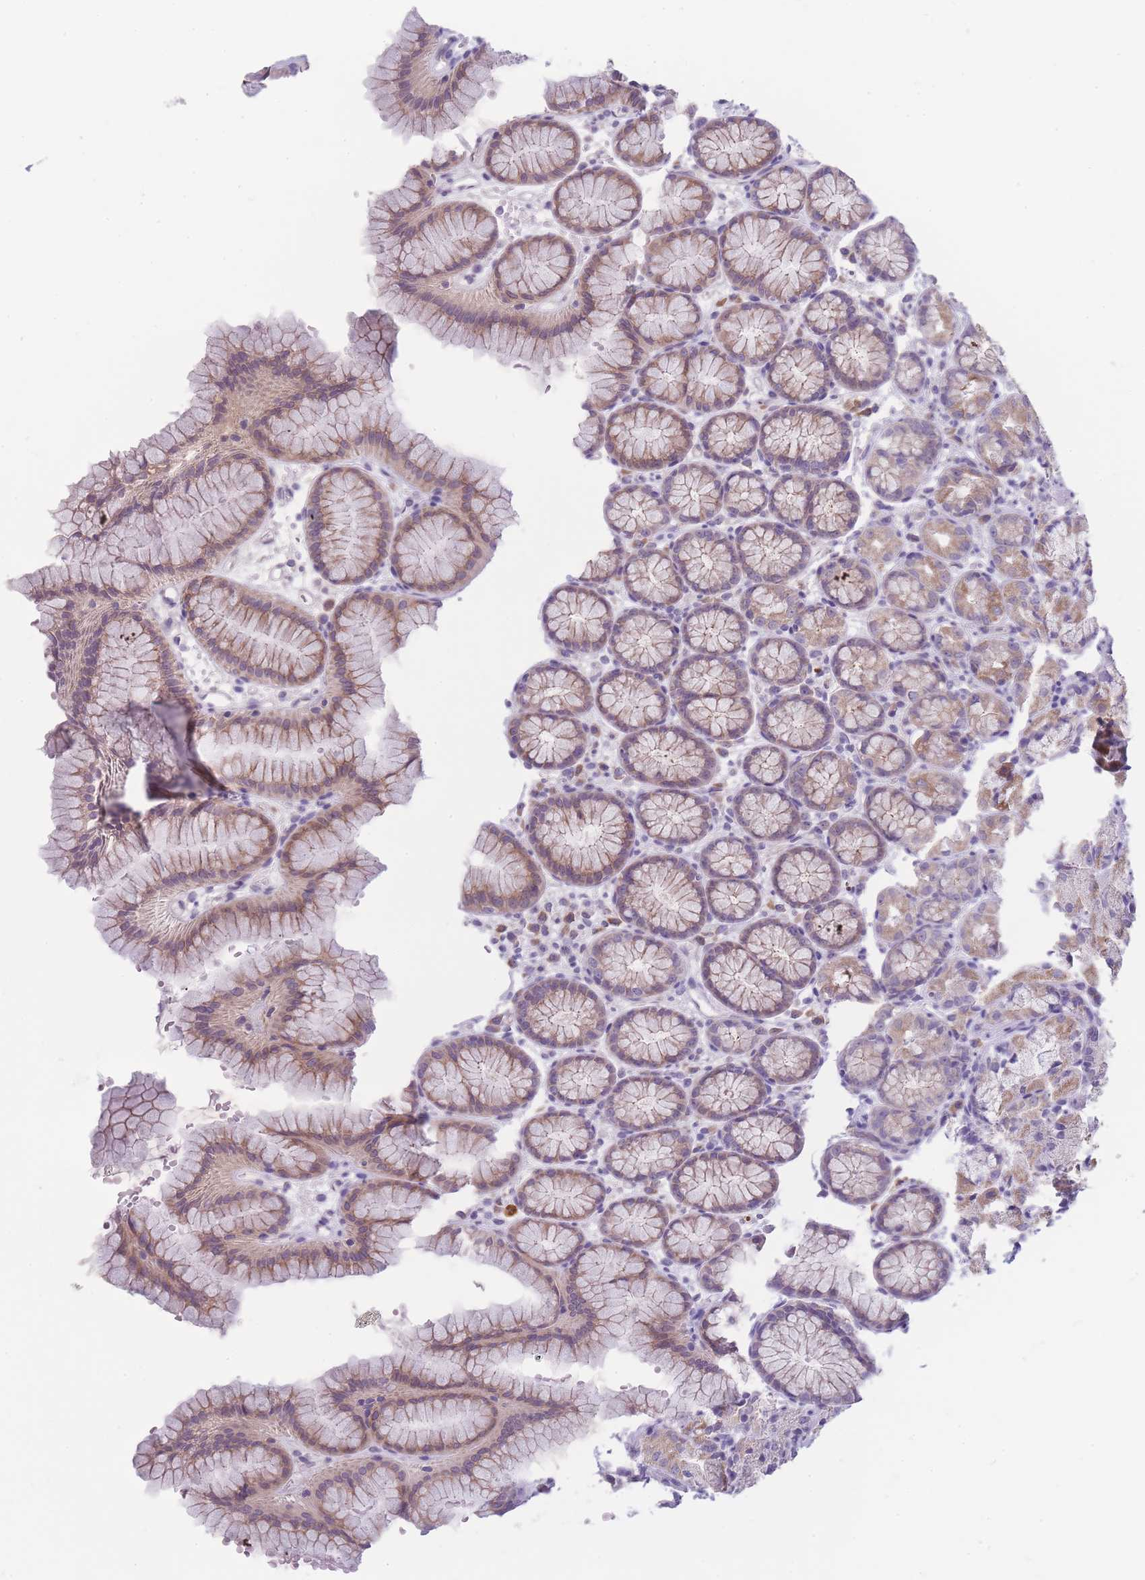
{"staining": {"intensity": "moderate", "quantity": "25%-75%", "location": "cytoplasmic/membranous"}, "tissue": "stomach", "cell_type": "Glandular cells", "image_type": "normal", "snomed": [{"axis": "morphology", "description": "Normal tissue, NOS"}, {"axis": "topography", "description": "Stomach, upper"}], "caption": "IHC (DAB (3,3'-diaminobenzidine)) staining of unremarkable human stomach displays moderate cytoplasmic/membranous protein staining in about 25%-75% of glandular cells. (DAB IHC, brown staining for protein, blue staining for nuclei).", "gene": "DCANP1", "patient": {"sex": "male", "age": 47}}